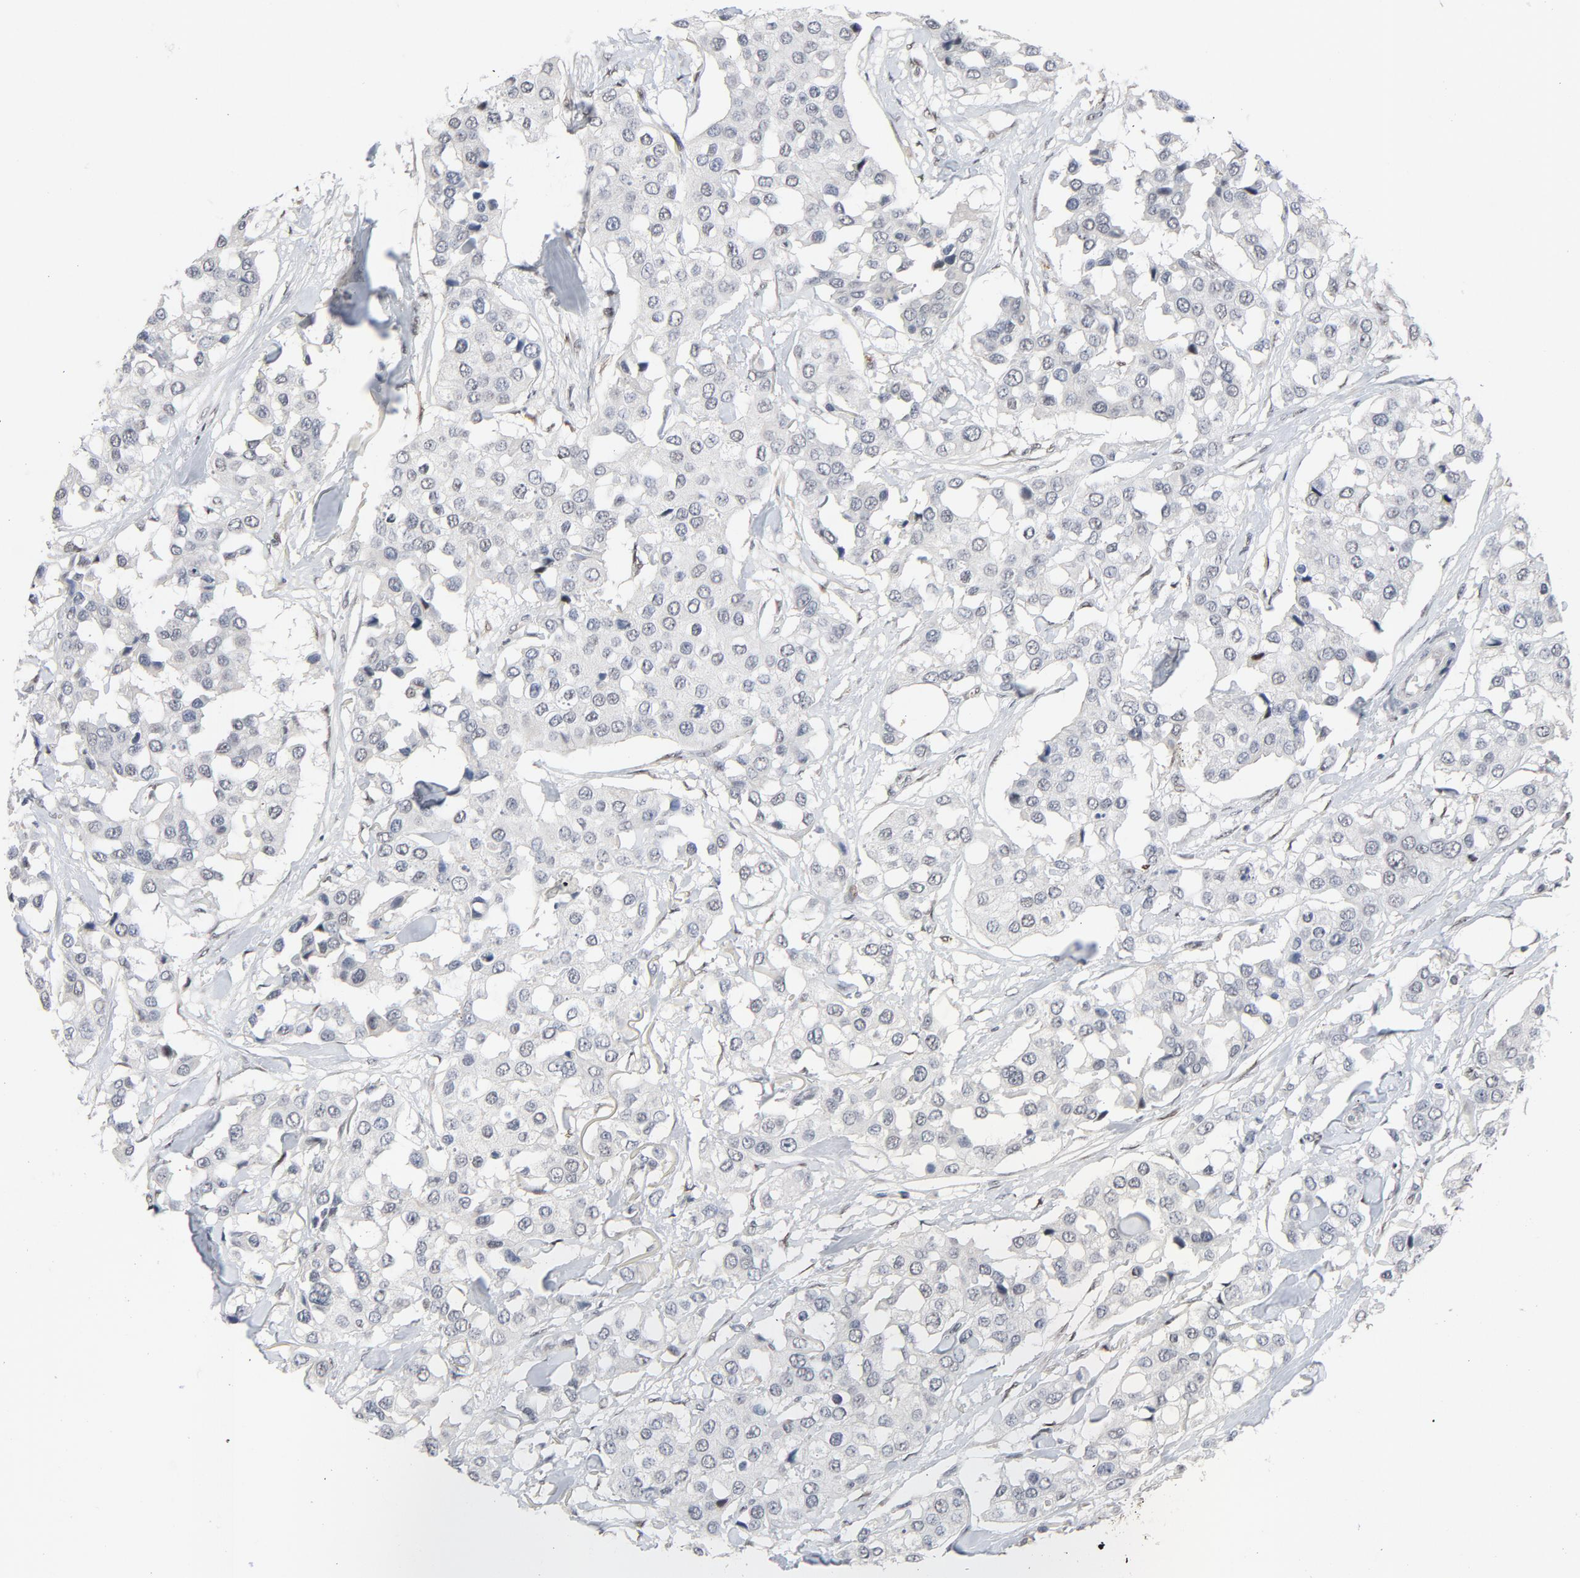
{"staining": {"intensity": "negative", "quantity": "none", "location": "none"}, "tissue": "breast cancer", "cell_type": "Tumor cells", "image_type": "cancer", "snomed": [{"axis": "morphology", "description": "Duct carcinoma"}, {"axis": "topography", "description": "Breast"}], "caption": "IHC image of invasive ductal carcinoma (breast) stained for a protein (brown), which exhibits no staining in tumor cells.", "gene": "FSCB", "patient": {"sex": "female", "age": 80}}